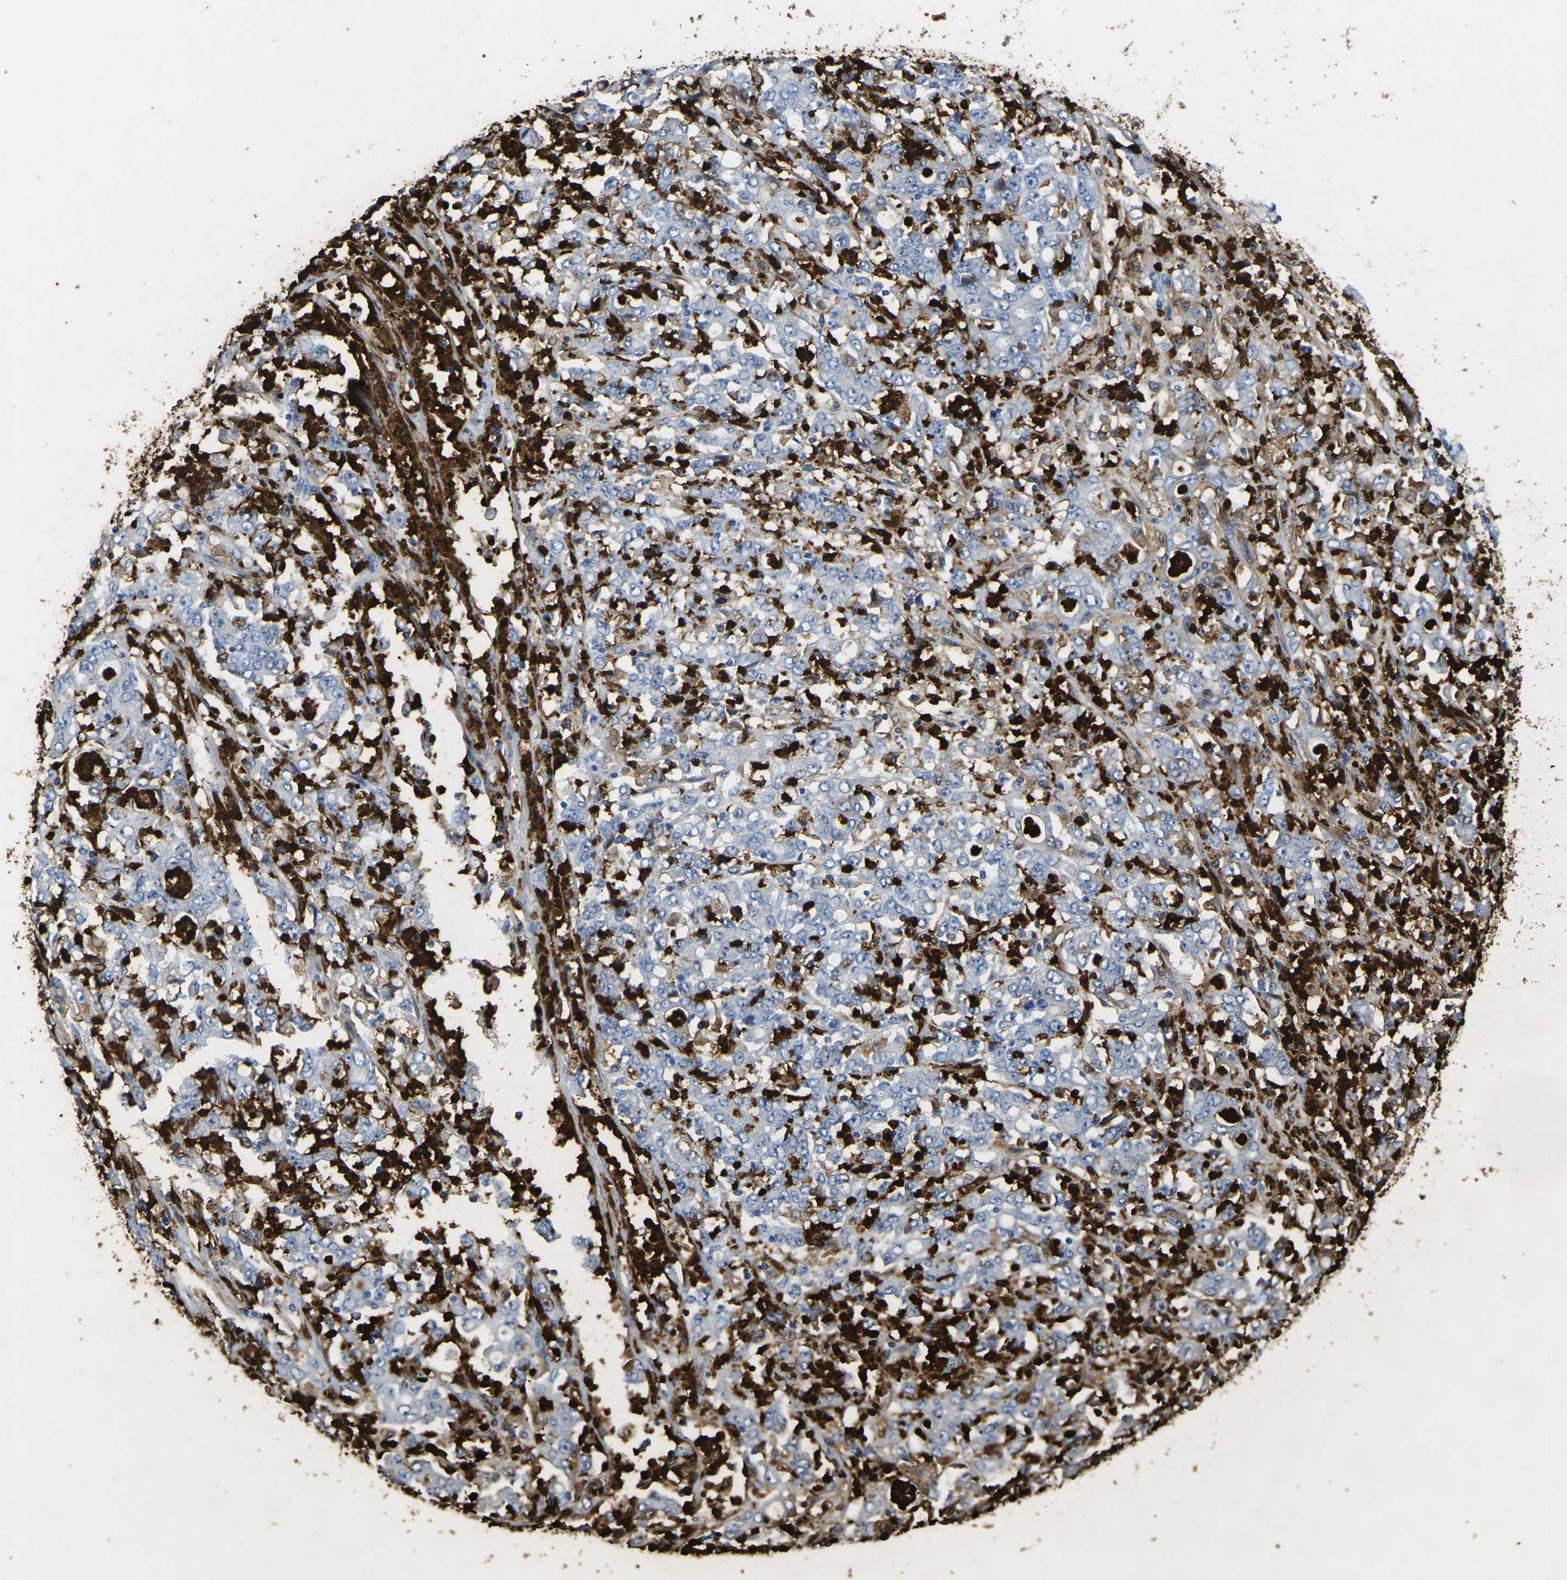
{"staining": {"intensity": "negative", "quantity": "none", "location": "none"}, "tissue": "stomach cancer", "cell_type": "Tumor cells", "image_type": "cancer", "snomed": [{"axis": "morphology", "description": "Adenocarcinoma, NOS"}, {"axis": "topography", "description": "Stomach, lower"}], "caption": "Human stomach cancer stained for a protein using immunohistochemistry (IHC) reveals no expression in tumor cells.", "gene": "S100A9", "patient": {"sex": "female", "age": 71}}